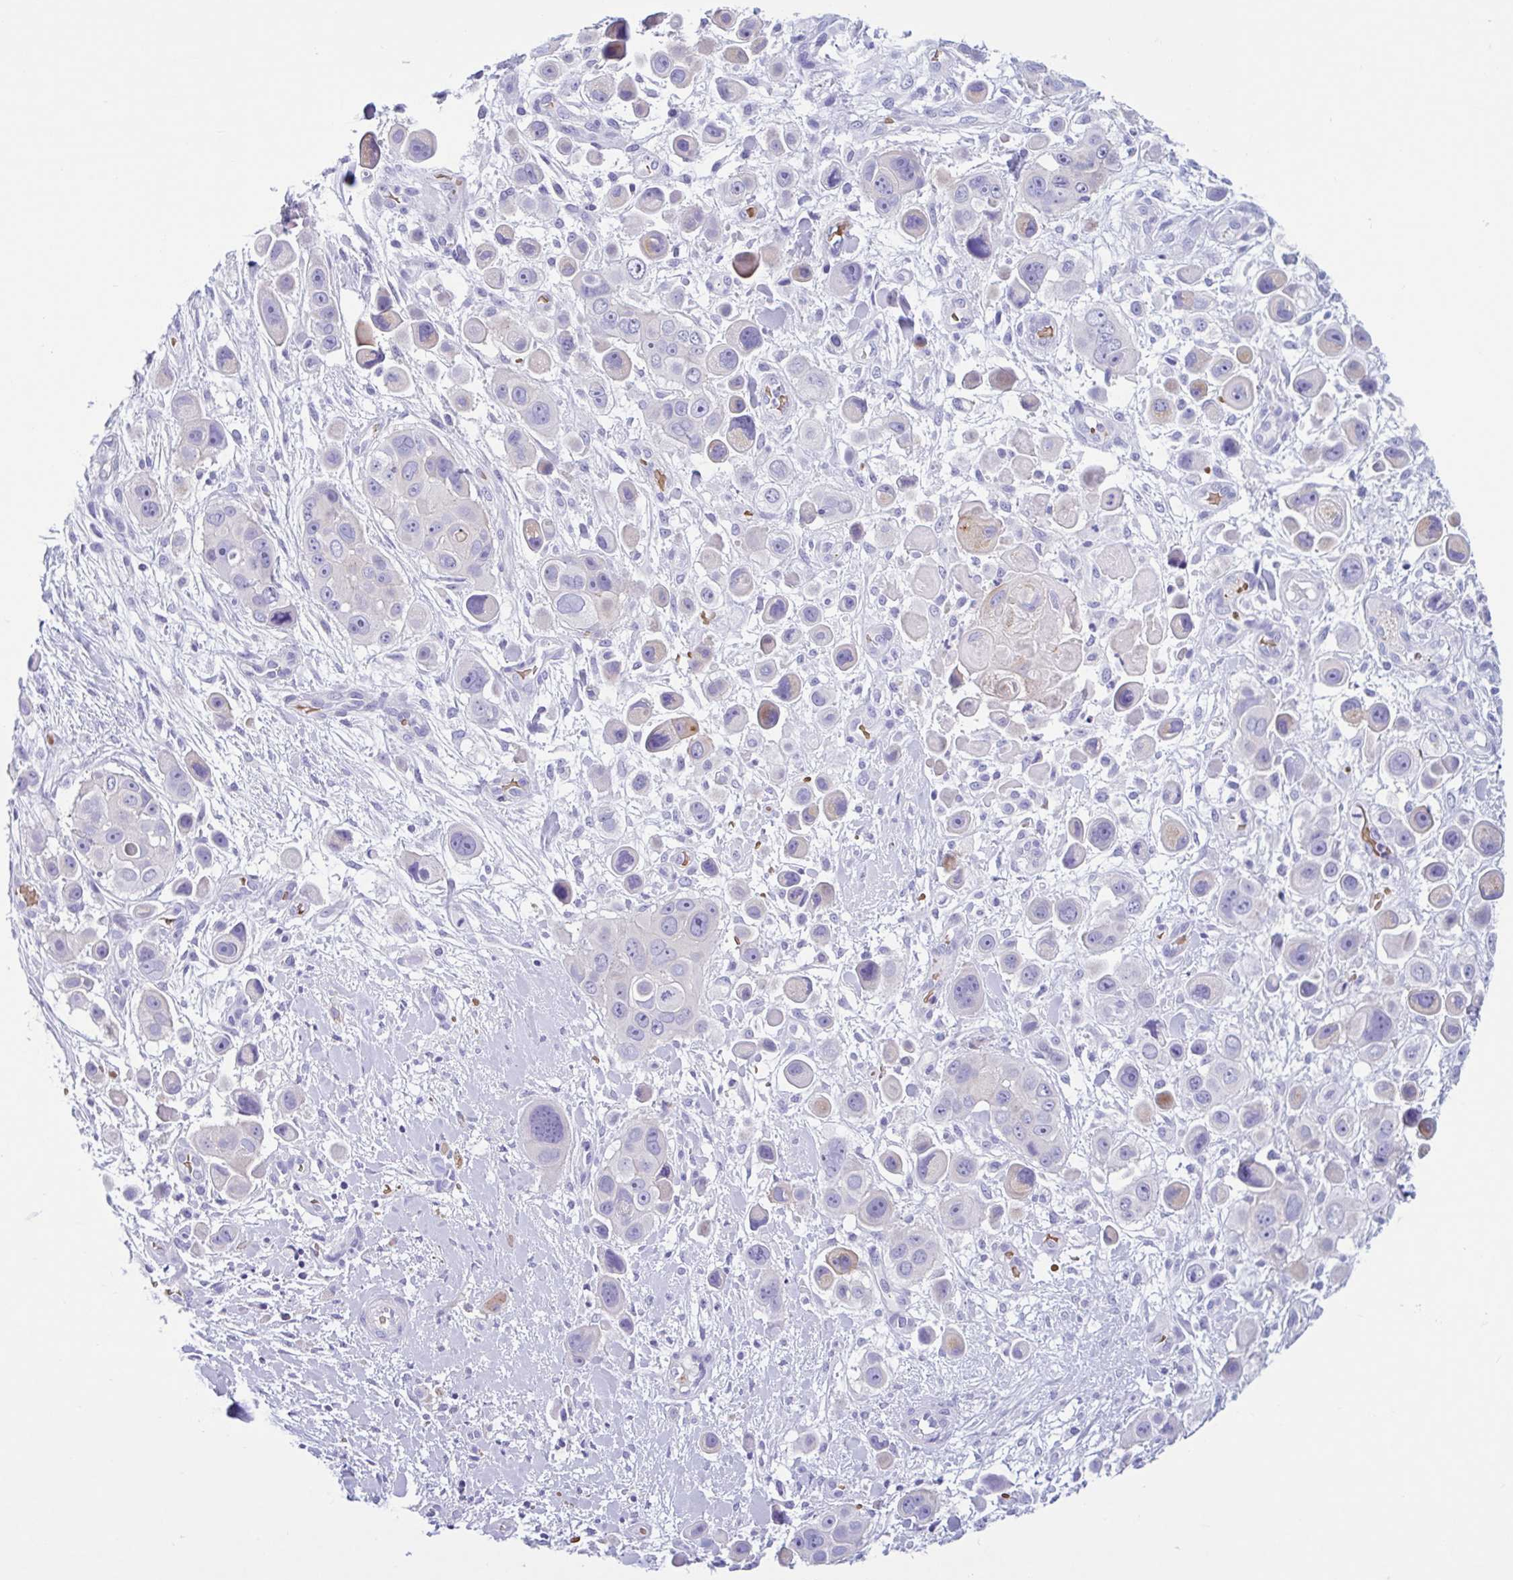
{"staining": {"intensity": "moderate", "quantity": "<25%", "location": "cytoplasmic/membranous"}, "tissue": "skin cancer", "cell_type": "Tumor cells", "image_type": "cancer", "snomed": [{"axis": "morphology", "description": "Squamous cell carcinoma, NOS"}, {"axis": "topography", "description": "Skin"}], "caption": "A brown stain shows moderate cytoplasmic/membranous staining of a protein in human skin squamous cell carcinoma tumor cells.", "gene": "TMEM79", "patient": {"sex": "male", "age": 67}}